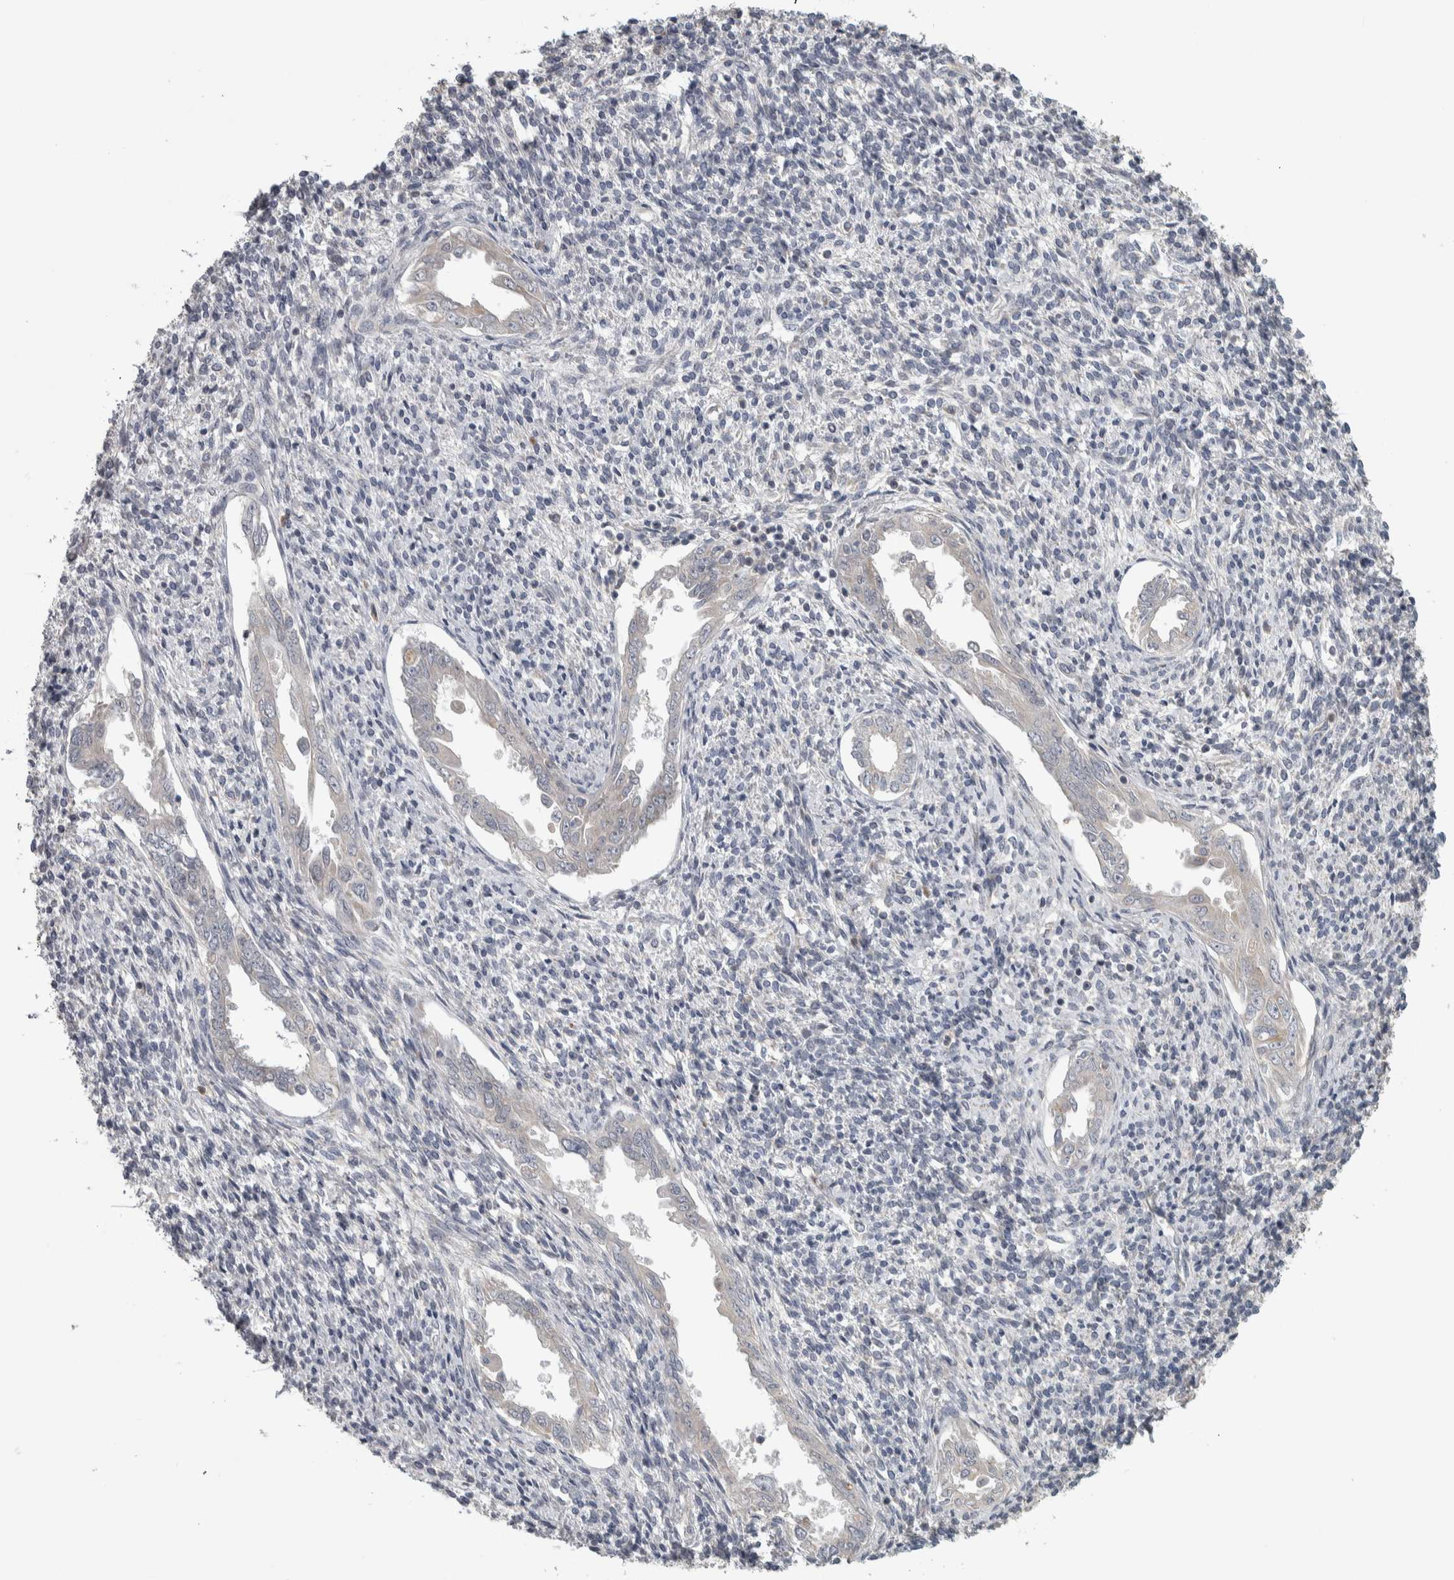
{"staining": {"intensity": "negative", "quantity": "none", "location": "none"}, "tissue": "endometrium", "cell_type": "Cells in endometrial stroma", "image_type": "normal", "snomed": [{"axis": "morphology", "description": "Normal tissue, NOS"}, {"axis": "topography", "description": "Endometrium"}], "caption": "The immunohistochemistry (IHC) histopathology image has no significant positivity in cells in endometrial stroma of endometrium. The staining is performed using DAB brown chromogen with nuclei counter-stained in using hematoxylin.", "gene": "SRP68", "patient": {"sex": "female", "age": 66}}